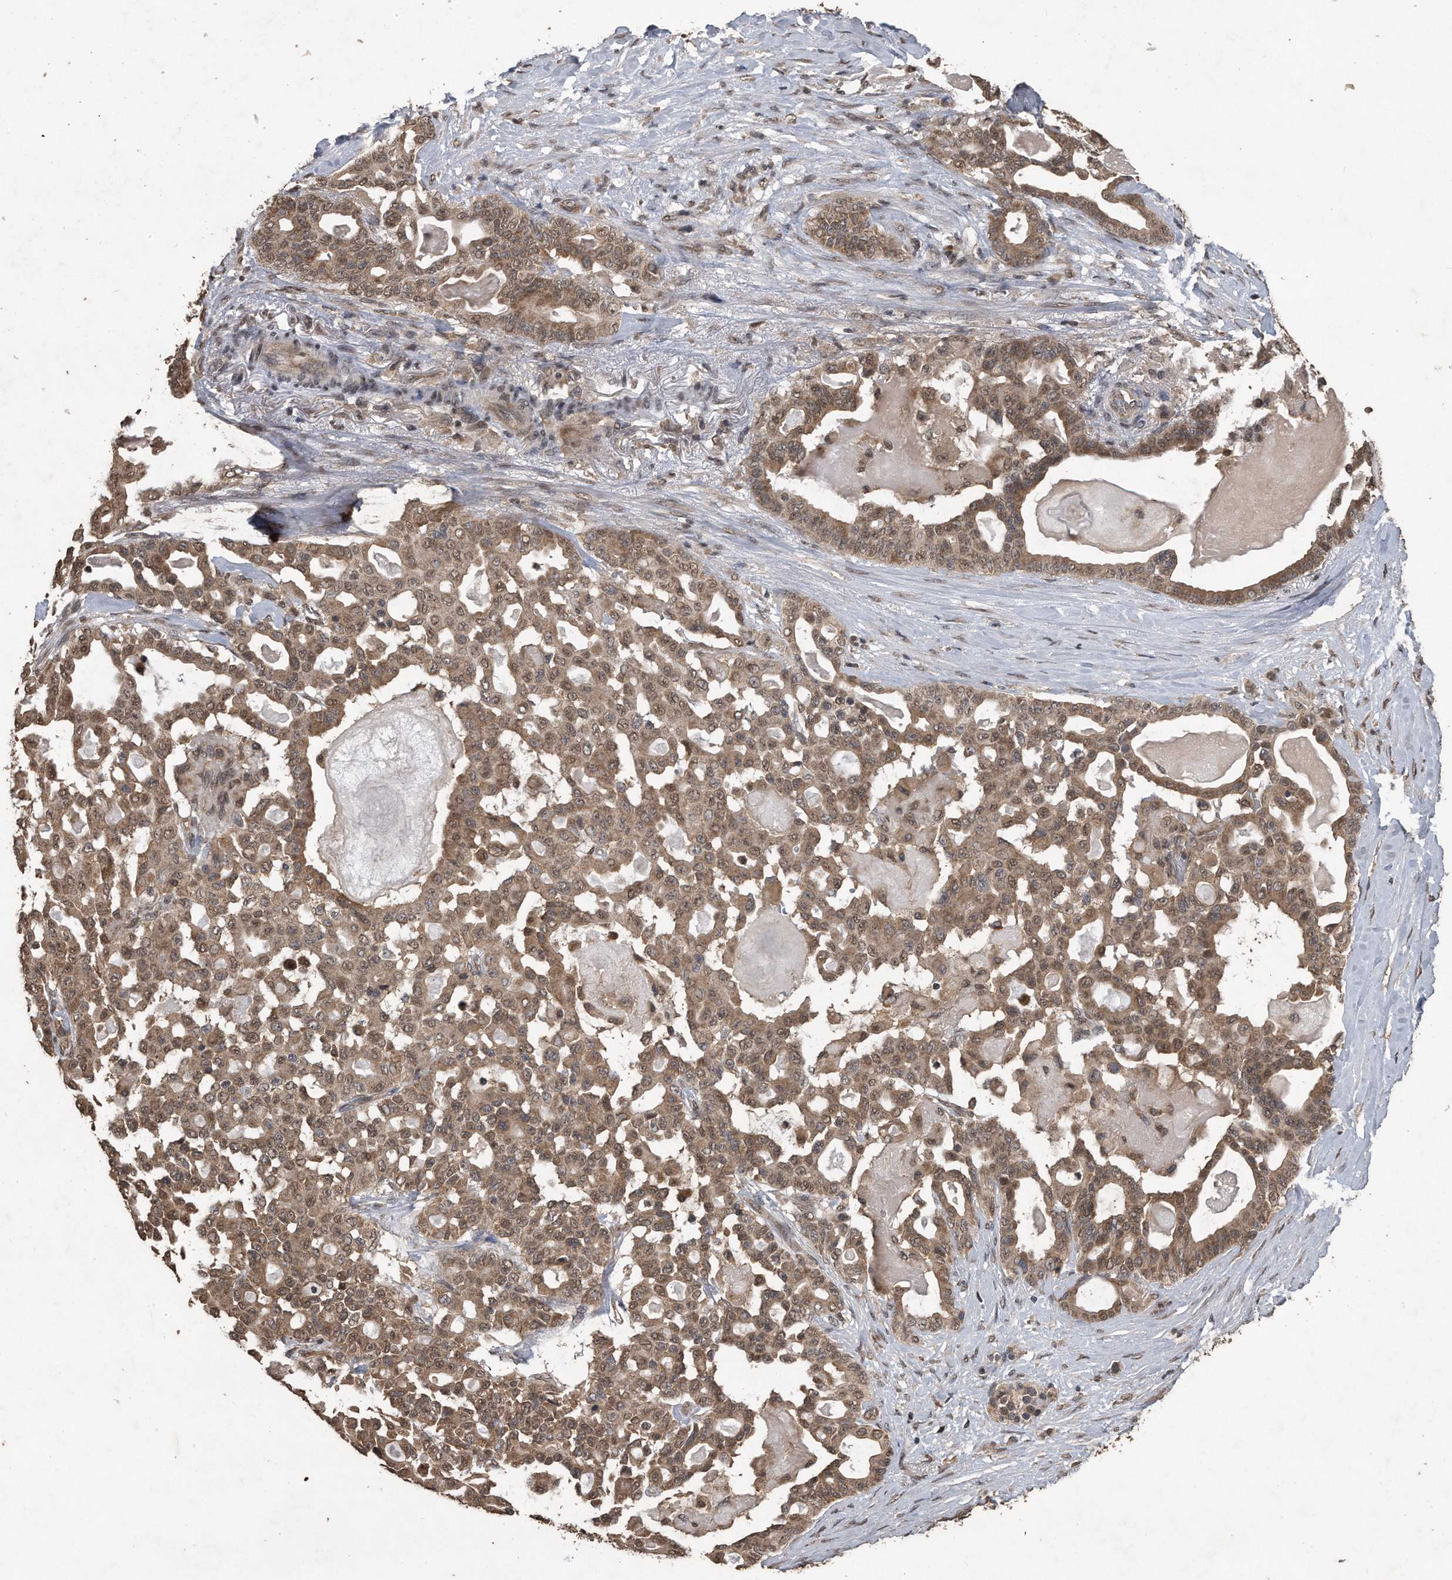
{"staining": {"intensity": "moderate", "quantity": ">75%", "location": "cytoplasmic/membranous,nuclear"}, "tissue": "pancreatic cancer", "cell_type": "Tumor cells", "image_type": "cancer", "snomed": [{"axis": "morphology", "description": "Adenocarcinoma, NOS"}, {"axis": "topography", "description": "Pancreas"}], "caption": "Immunohistochemistry photomicrograph of neoplastic tissue: adenocarcinoma (pancreatic) stained using immunohistochemistry shows medium levels of moderate protein expression localized specifically in the cytoplasmic/membranous and nuclear of tumor cells, appearing as a cytoplasmic/membranous and nuclear brown color.", "gene": "CRYZL1", "patient": {"sex": "male", "age": 63}}